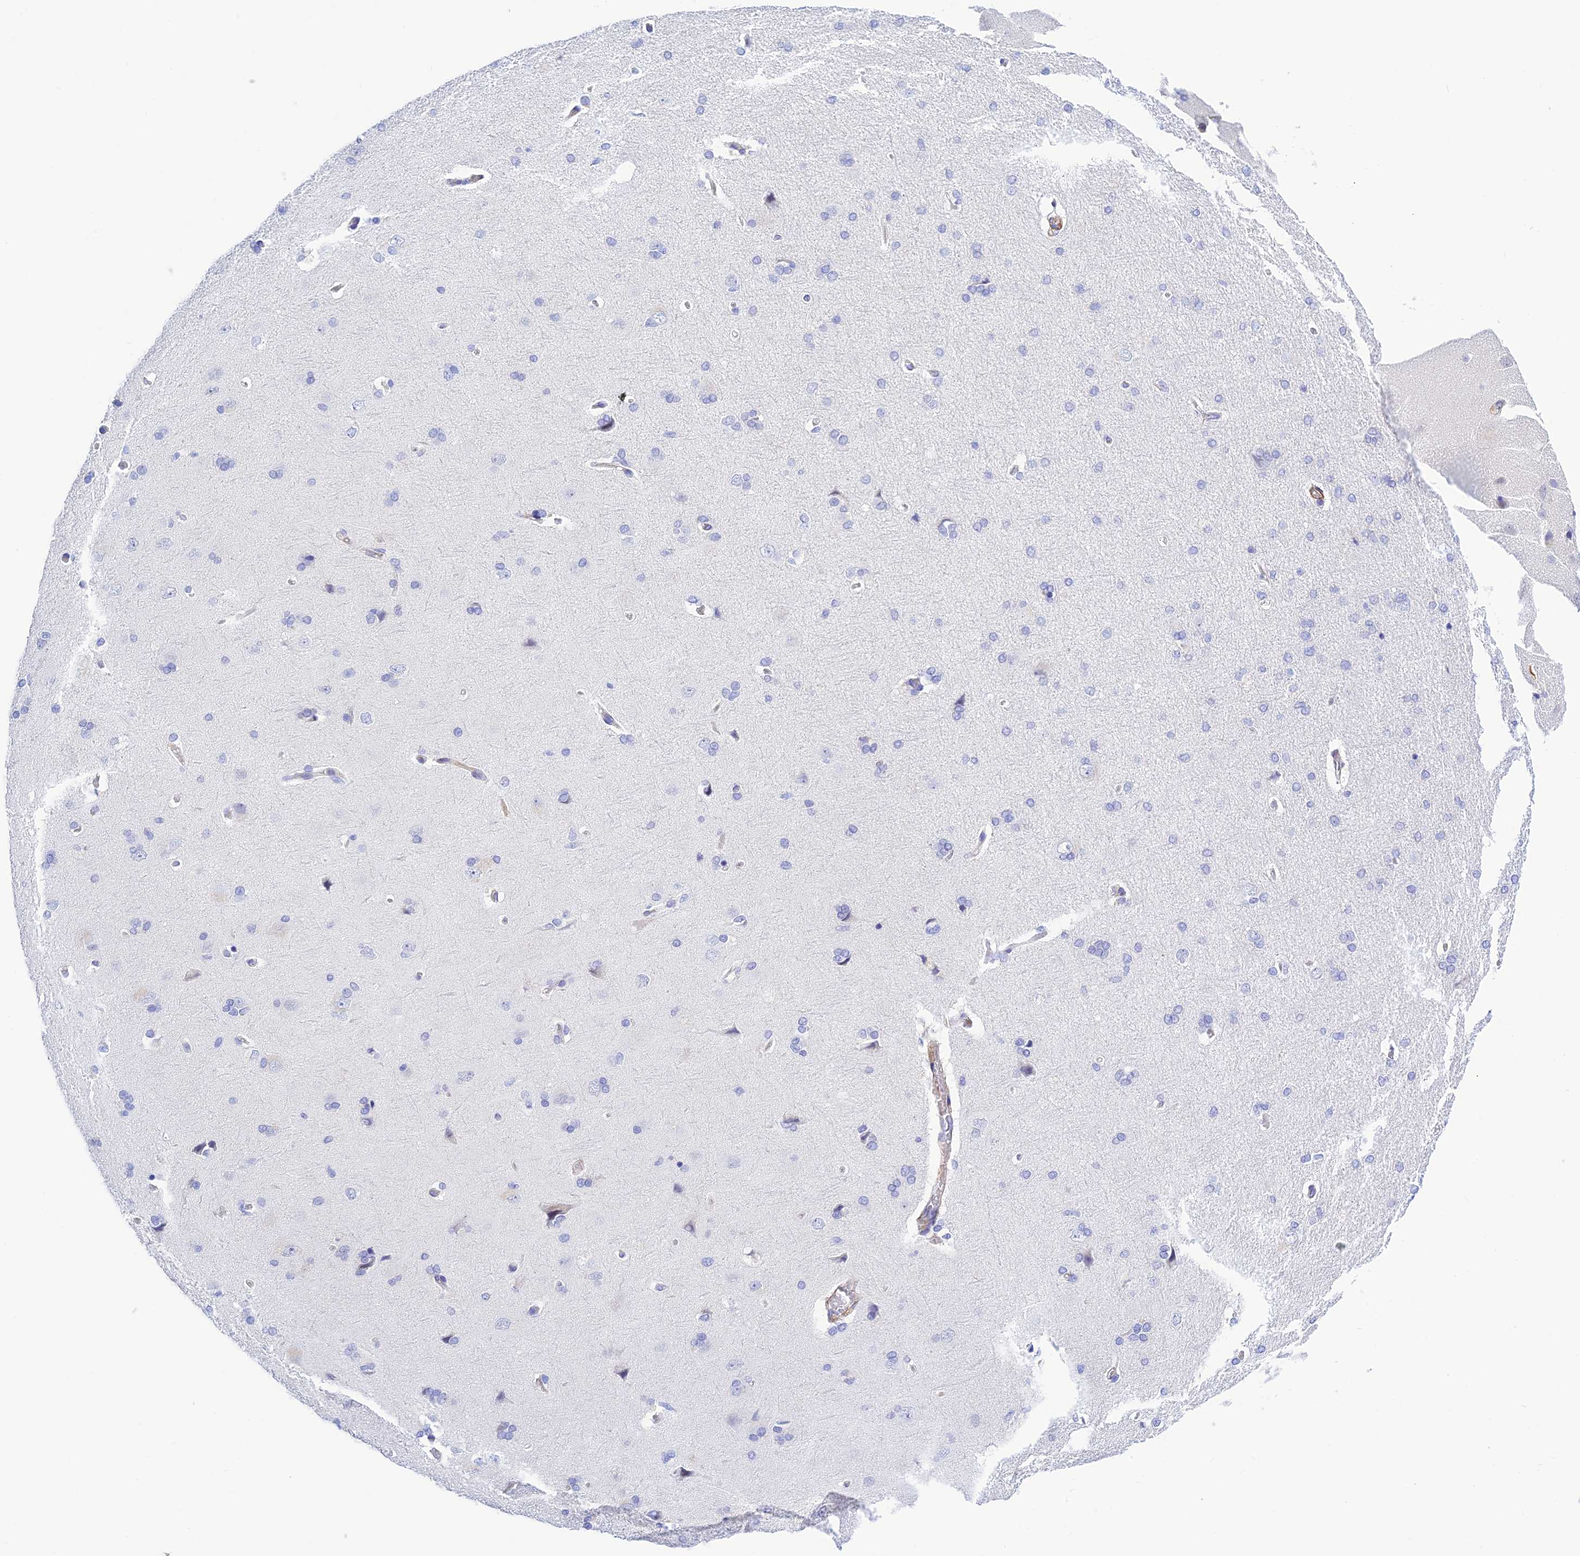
{"staining": {"intensity": "negative", "quantity": "none", "location": "none"}, "tissue": "cerebral cortex", "cell_type": "Endothelial cells", "image_type": "normal", "snomed": [{"axis": "morphology", "description": "Normal tissue, NOS"}, {"axis": "topography", "description": "Cerebral cortex"}], "caption": "The histopathology image demonstrates no significant expression in endothelial cells of cerebral cortex. (DAB (3,3'-diaminobenzidine) IHC visualized using brightfield microscopy, high magnification).", "gene": "ZDHHC16", "patient": {"sex": "male", "age": 62}}